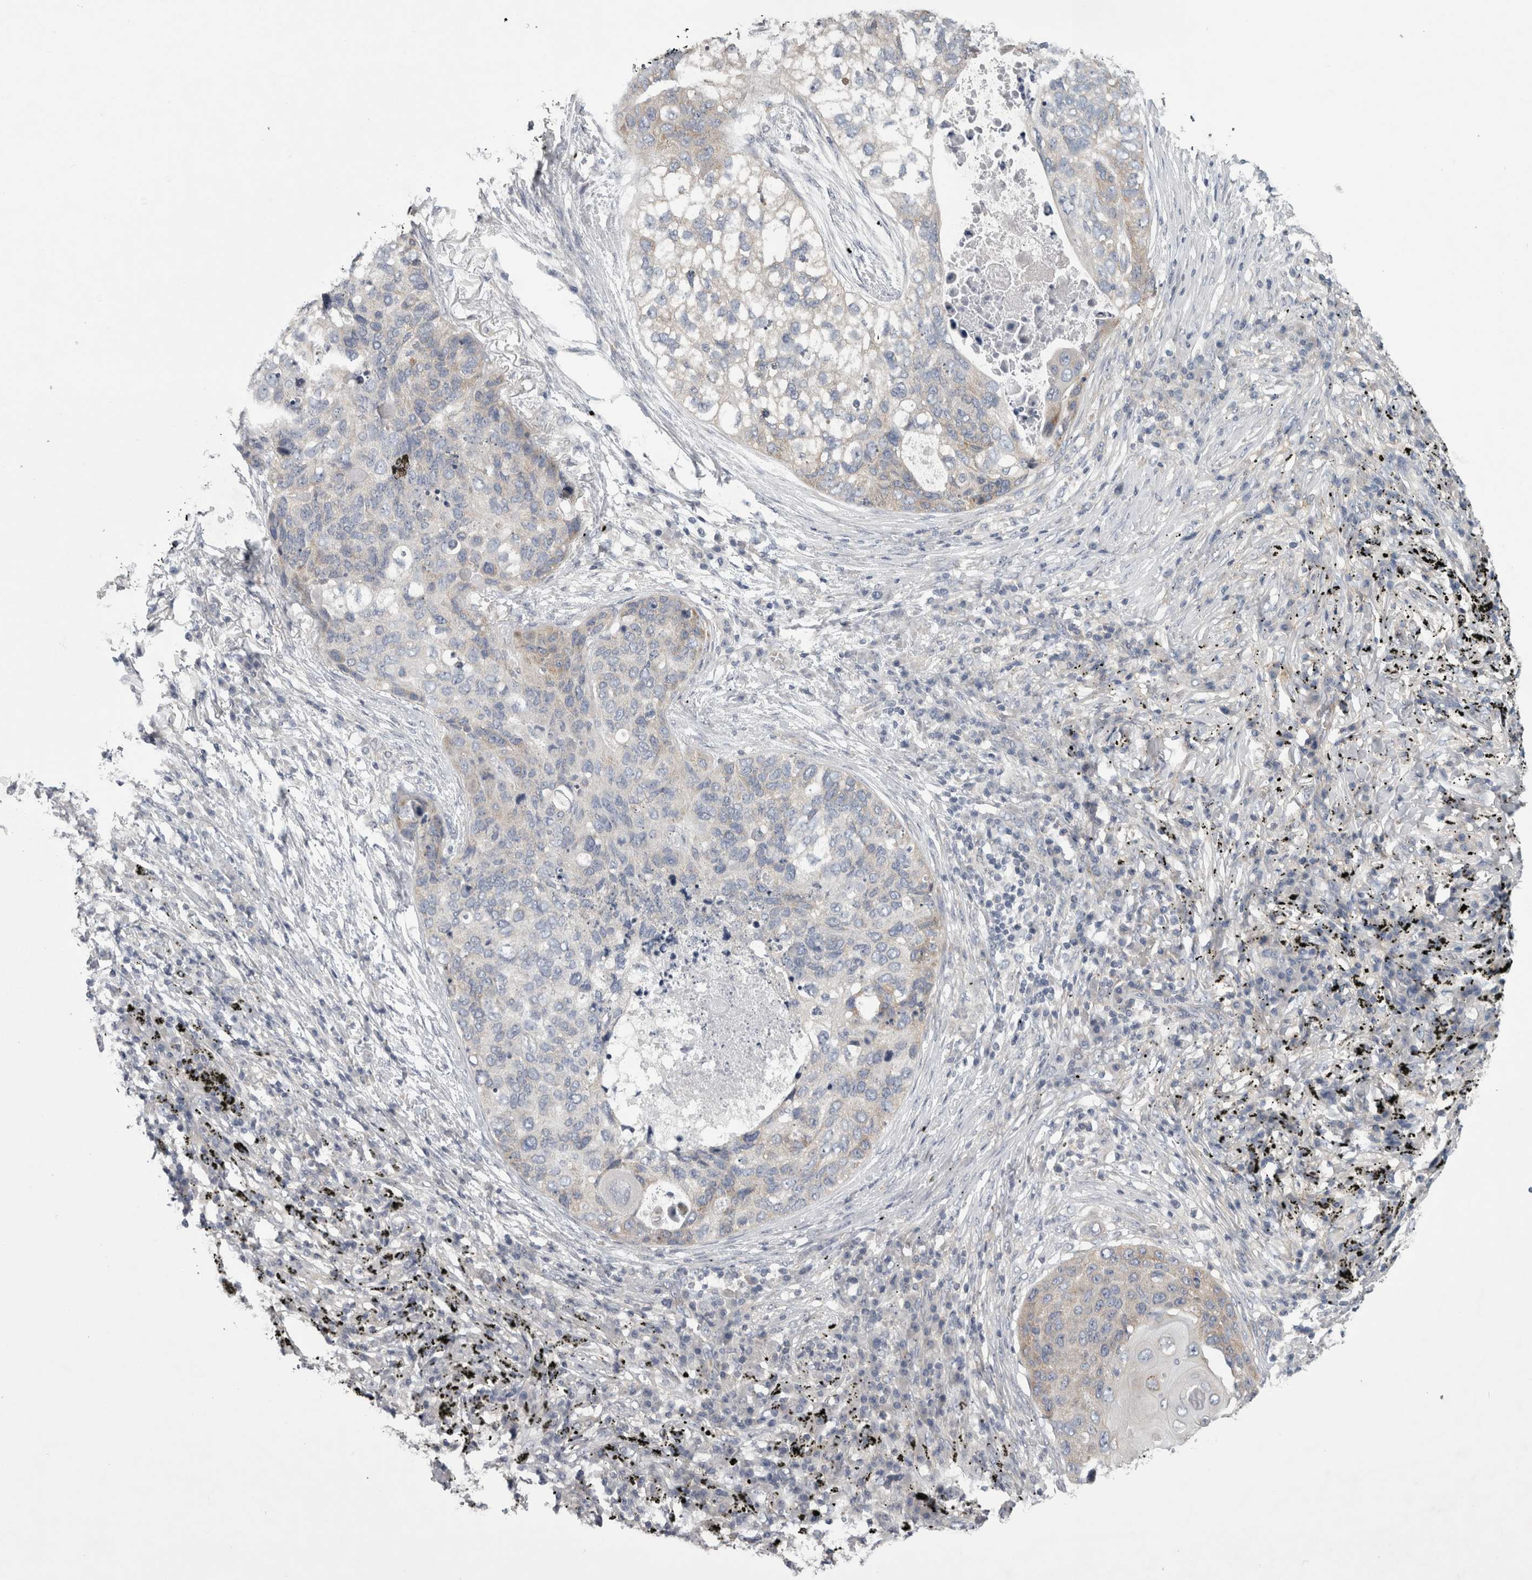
{"staining": {"intensity": "negative", "quantity": "none", "location": "none"}, "tissue": "lung cancer", "cell_type": "Tumor cells", "image_type": "cancer", "snomed": [{"axis": "morphology", "description": "Squamous cell carcinoma, NOS"}, {"axis": "topography", "description": "Lung"}], "caption": "Image shows no significant protein positivity in tumor cells of lung cancer (squamous cell carcinoma).", "gene": "PRRC2C", "patient": {"sex": "female", "age": 63}}